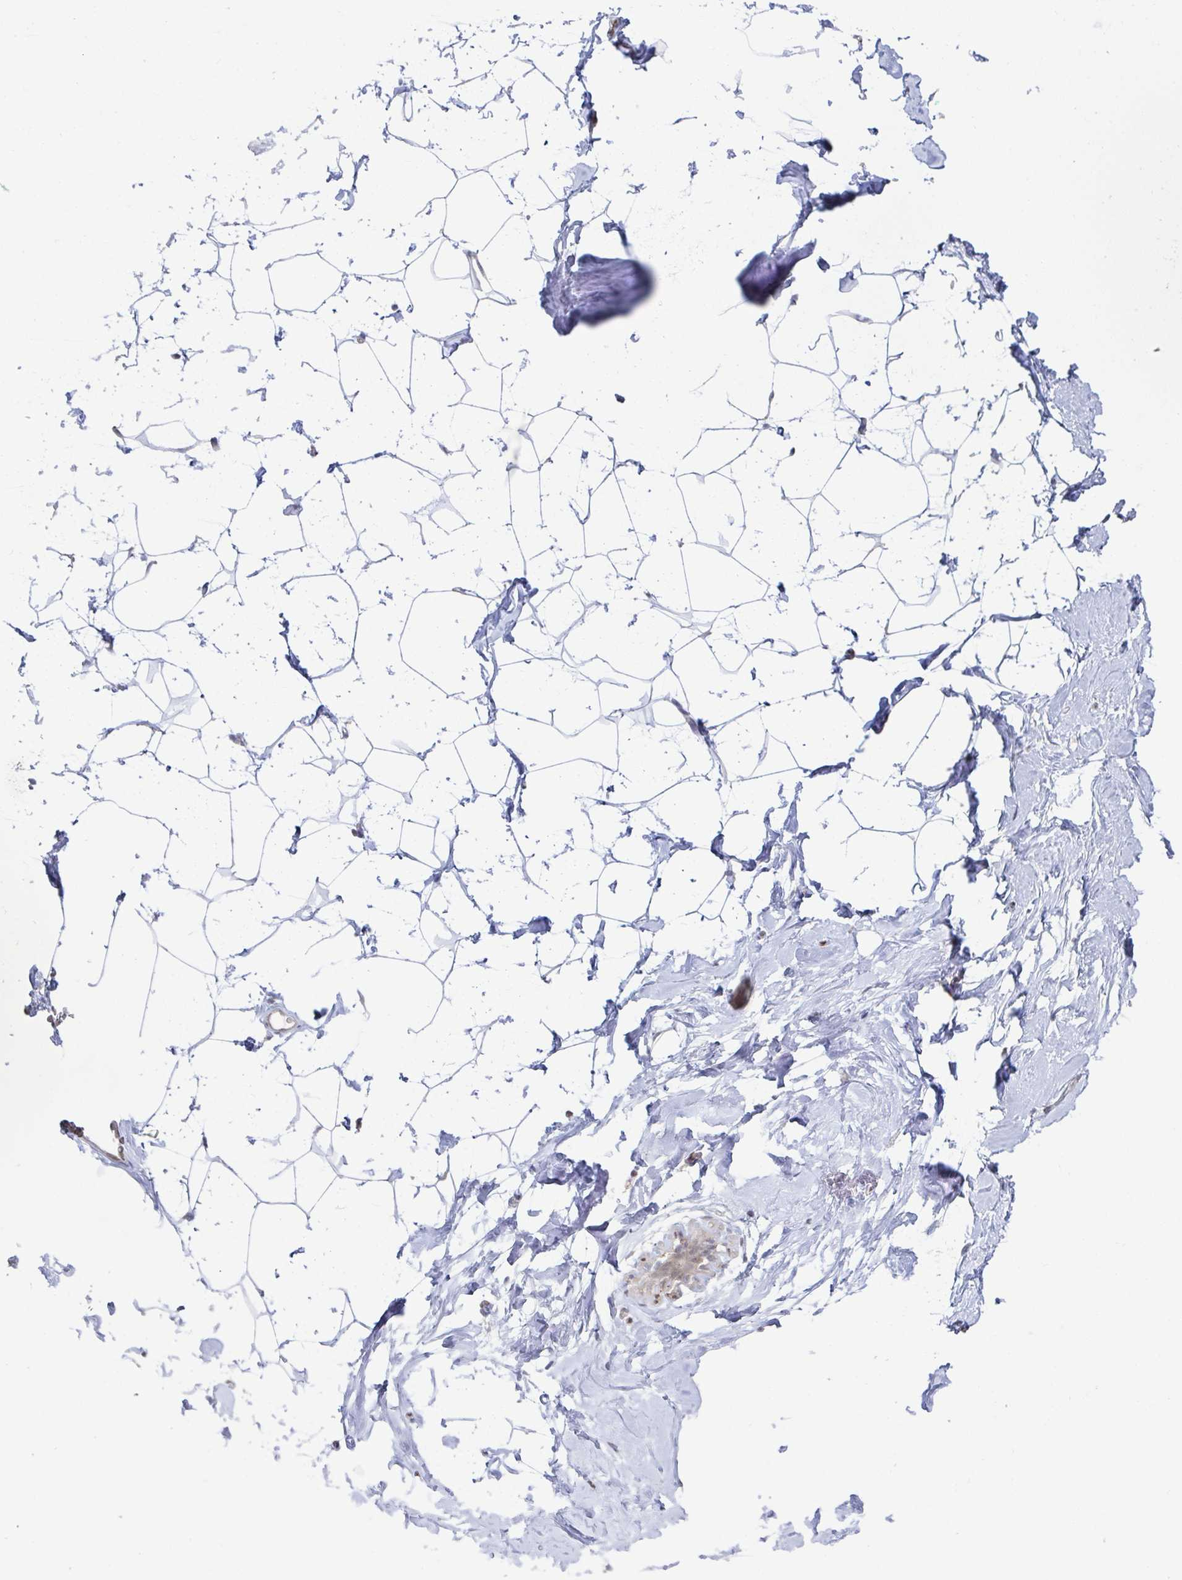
{"staining": {"intensity": "negative", "quantity": "none", "location": "none"}, "tissue": "breast", "cell_type": "Adipocytes", "image_type": "normal", "snomed": [{"axis": "morphology", "description": "Normal tissue, NOS"}, {"axis": "topography", "description": "Breast"}], "caption": "Immunohistochemistry micrograph of unremarkable breast: breast stained with DAB displays no significant protein positivity in adipocytes. Nuclei are stained in blue.", "gene": "ACD", "patient": {"sex": "female", "age": 32}}